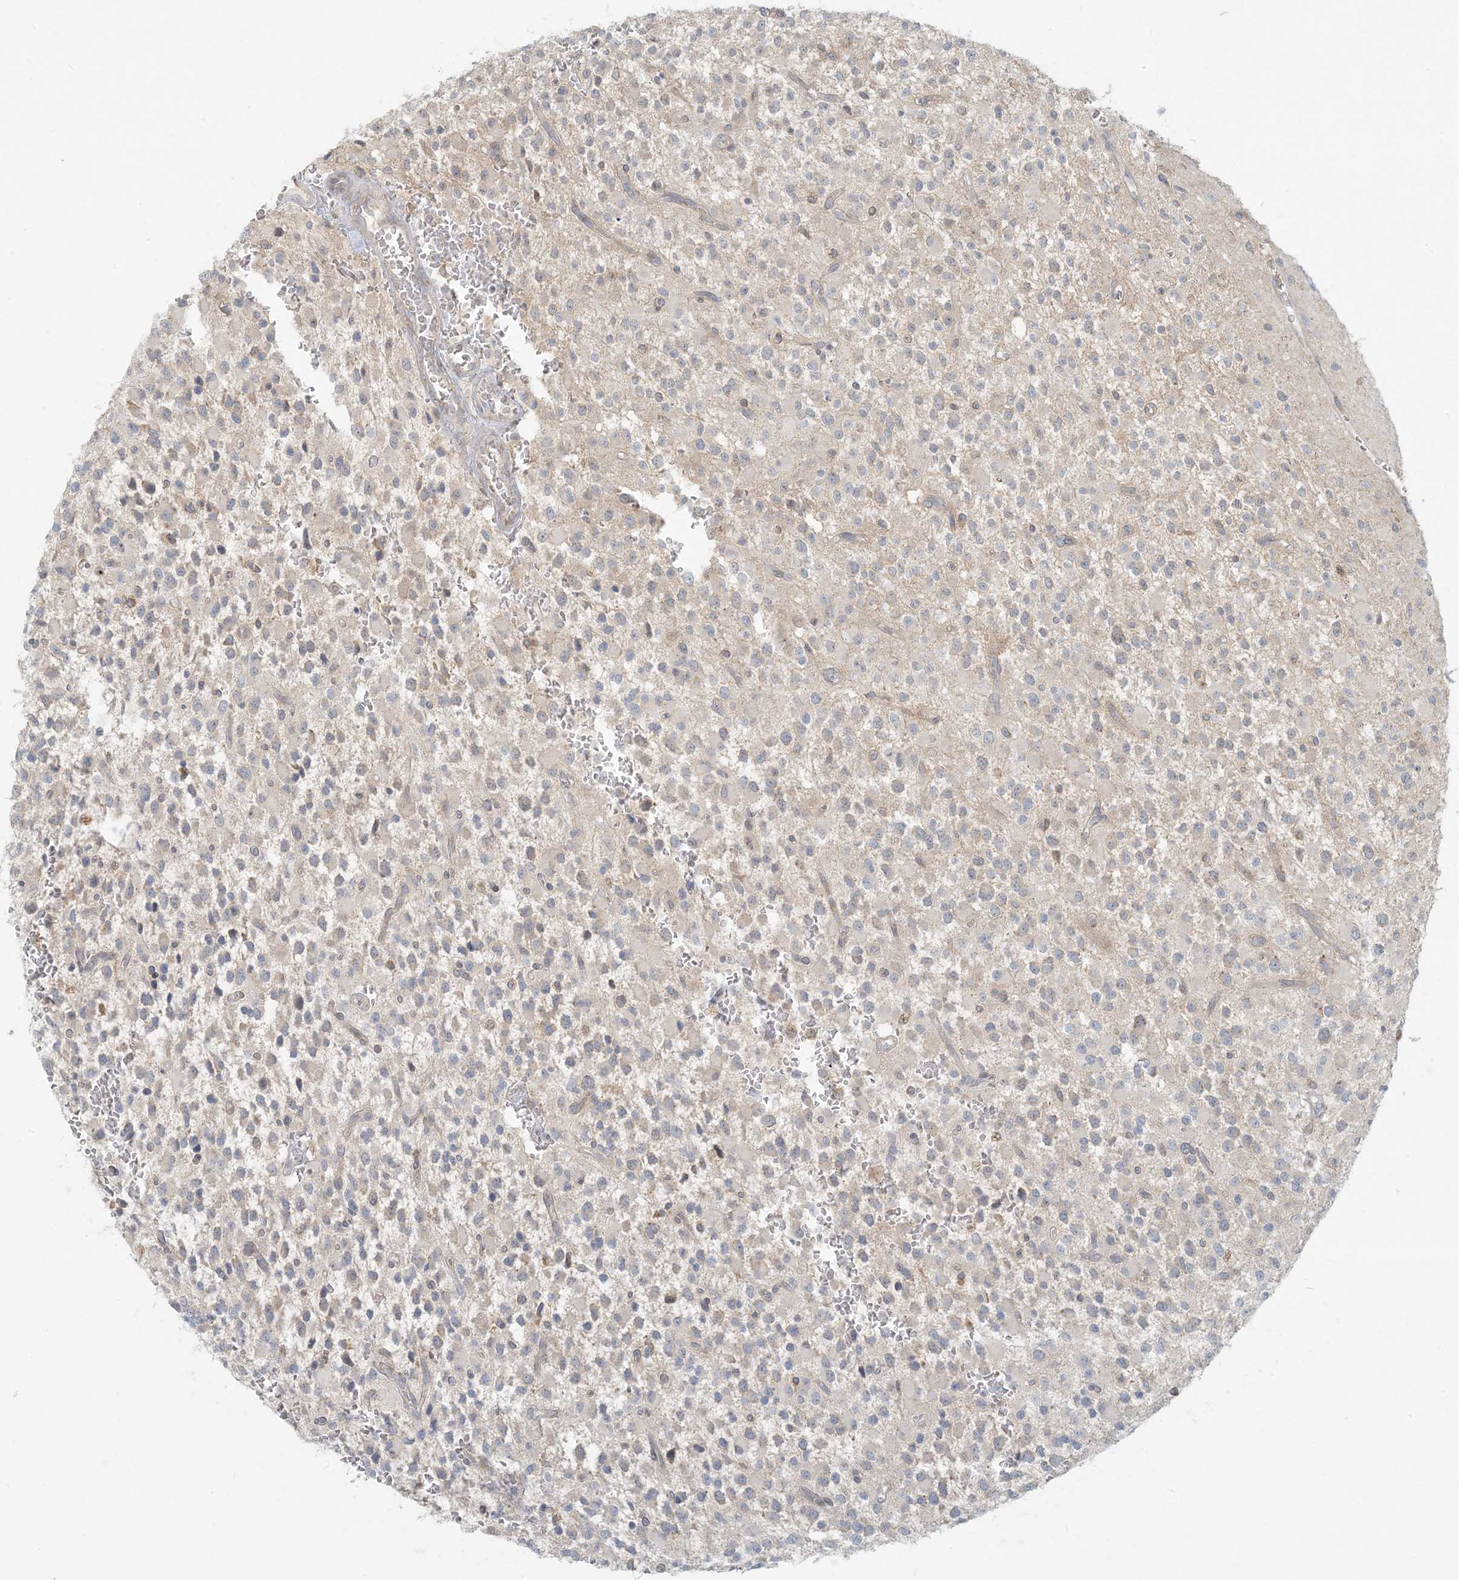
{"staining": {"intensity": "negative", "quantity": "none", "location": "none"}, "tissue": "glioma", "cell_type": "Tumor cells", "image_type": "cancer", "snomed": [{"axis": "morphology", "description": "Glioma, malignant, High grade"}, {"axis": "topography", "description": "Brain"}], "caption": "The image shows no staining of tumor cells in malignant glioma (high-grade).", "gene": "HACL1", "patient": {"sex": "male", "age": 34}}